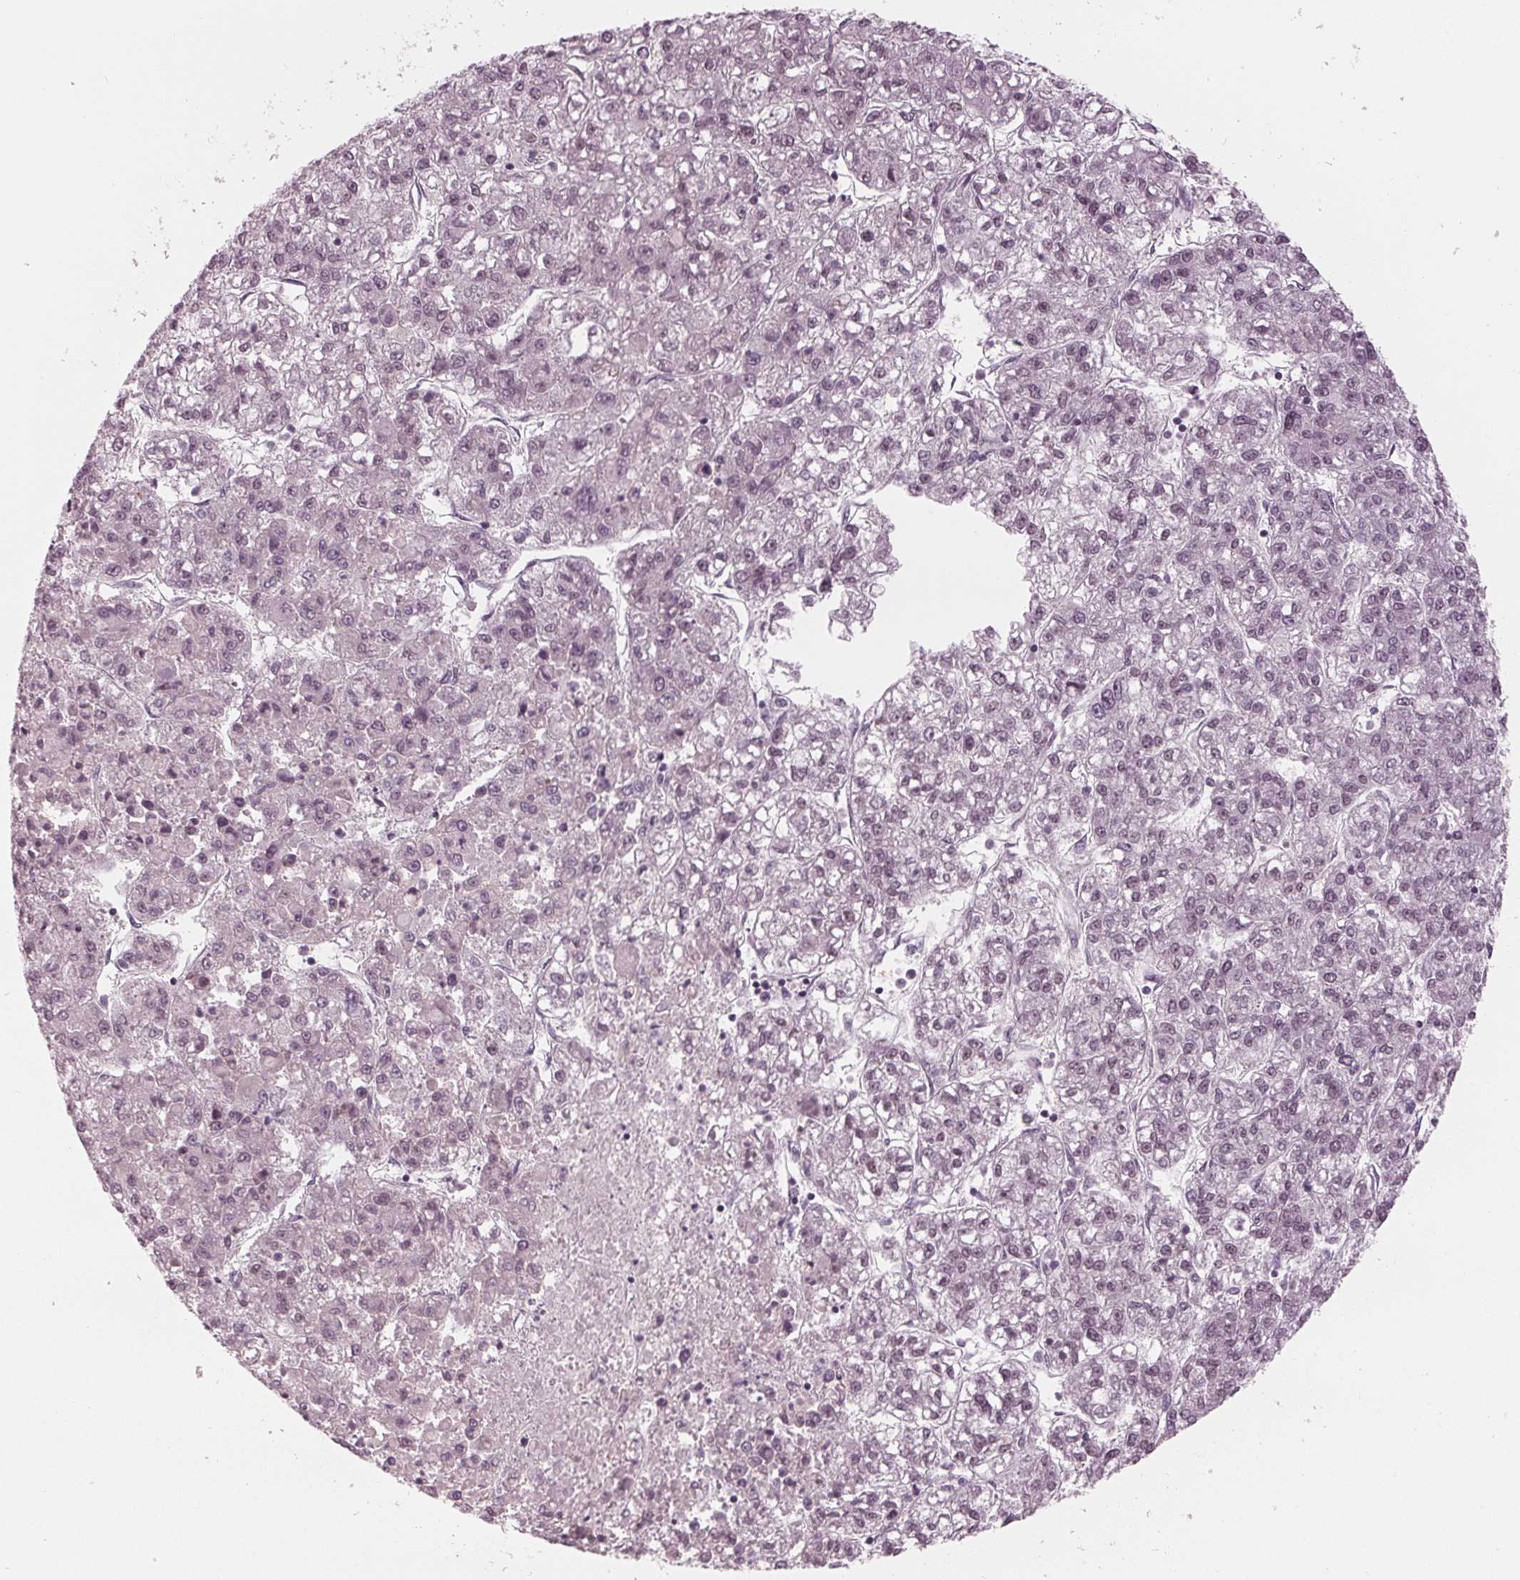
{"staining": {"intensity": "weak", "quantity": "25%-75%", "location": "nuclear"}, "tissue": "liver cancer", "cell_type": "Tumor cells", "image_type": "cancer", "snomed": [{"axis": "morphology", "description": "Carcinoma, Hepatocellular, NOS"}, {"axis": "topography", "description": "Liver"}], "caption": "IHC of liver cancer (hepatocellular carcinoma) exhibits low levels of weak nuclear positivity in about 25%-75% of tumor cells.", "gene": "DNMT3L", "patient": {"sex": "male", "age": 56}}